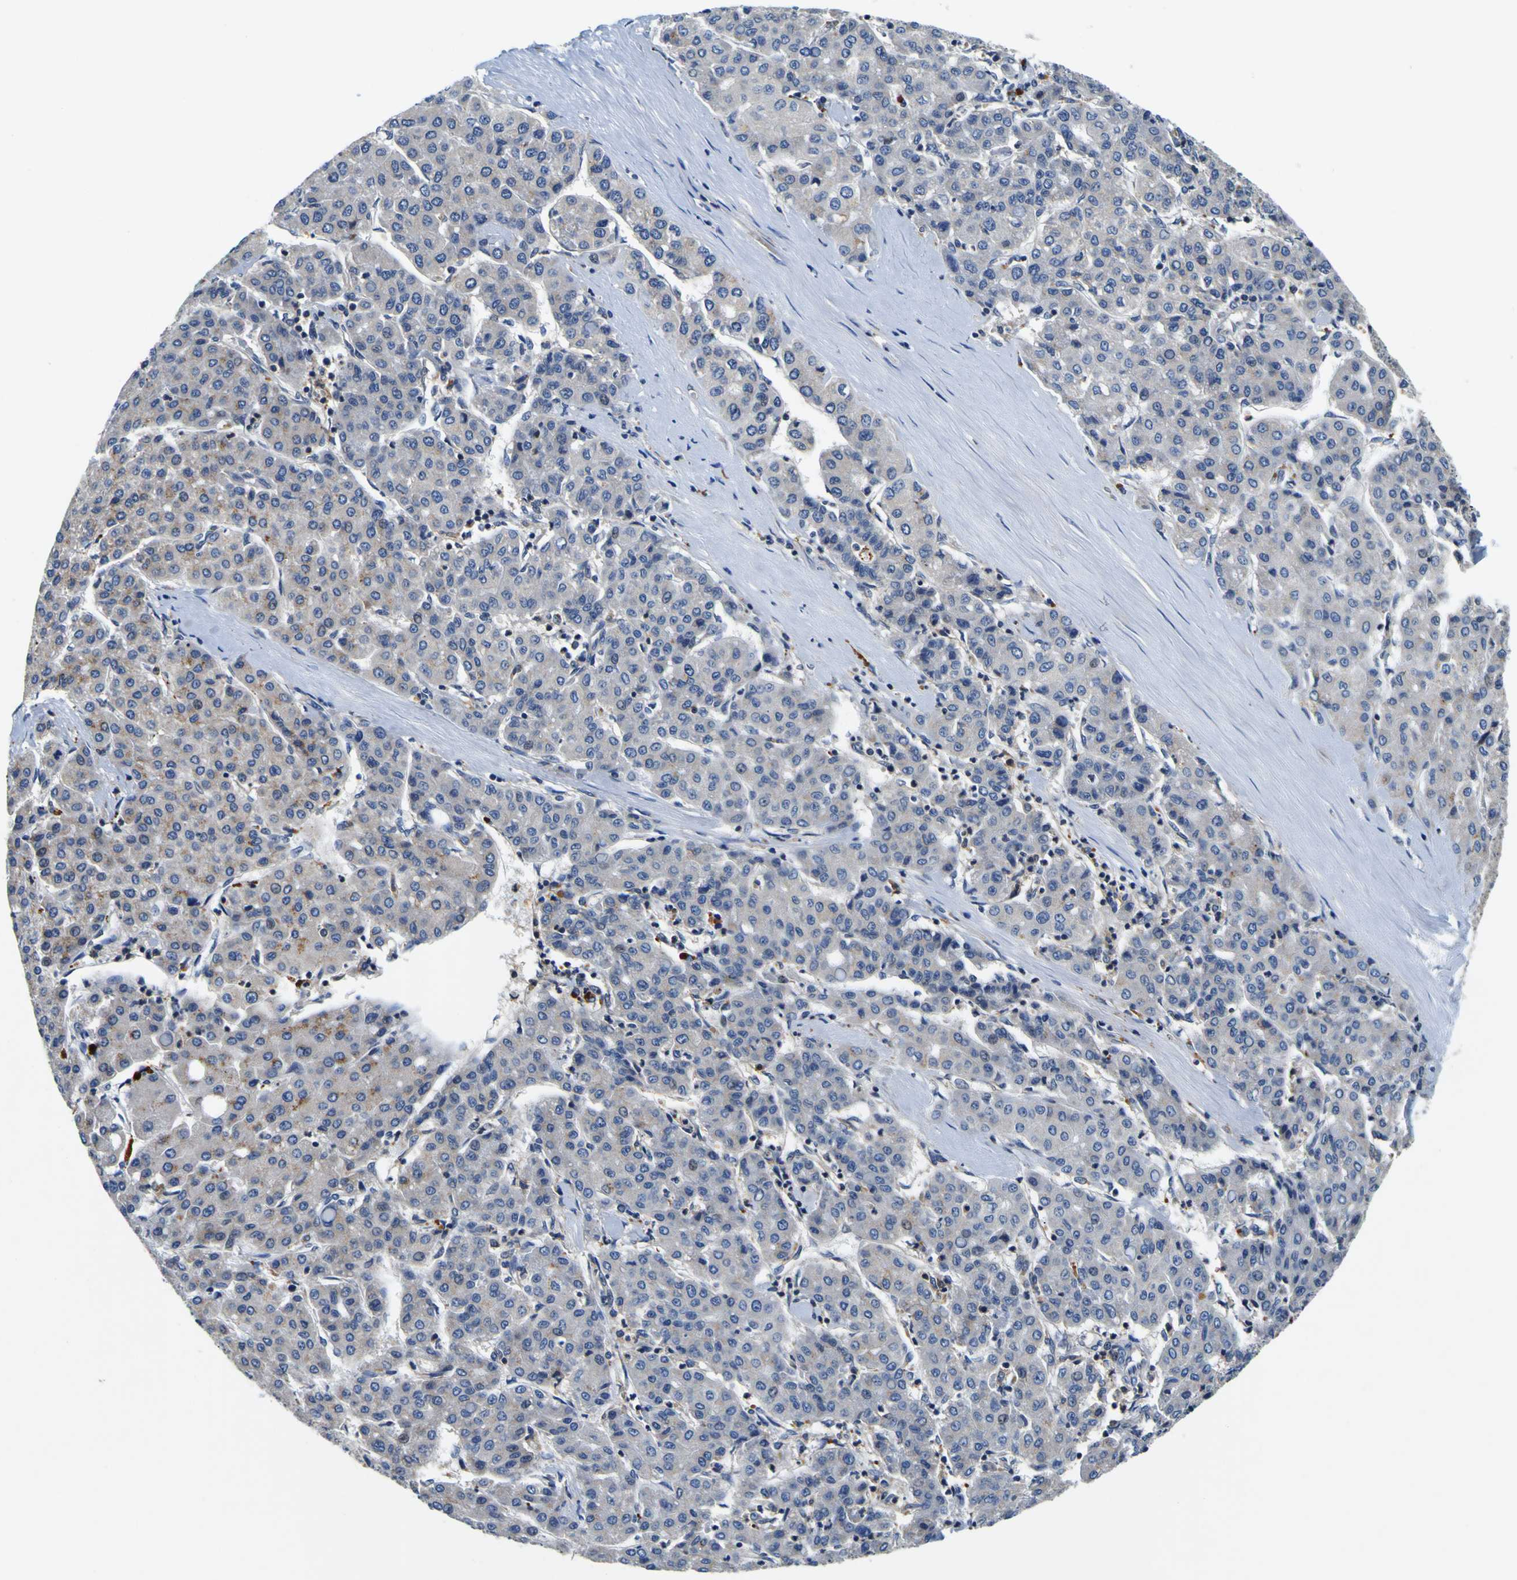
{"staining": {"intensity": "weak", "quantity": "<25%", "location": "cytoplasmic/membranous"}, "tissue": "liver cancer", "cell_type": "Tumor cells", "image_type": "cancer", "snomed": [{"axis": "morphology", "description": "Carcinoma, Hepatocellular, NOS"}, {"axis": "topography", "description": "Liver"}], "caption": "Immunohistochemistry histopathology image of neoplastic tissue: liver cancer stained with DAB (3,3'-diaminobenzidine) exhibits no significant protein staining in tumor cells.", "gene": "TNIK", "patient": {"sex": "male", "age": 65}}